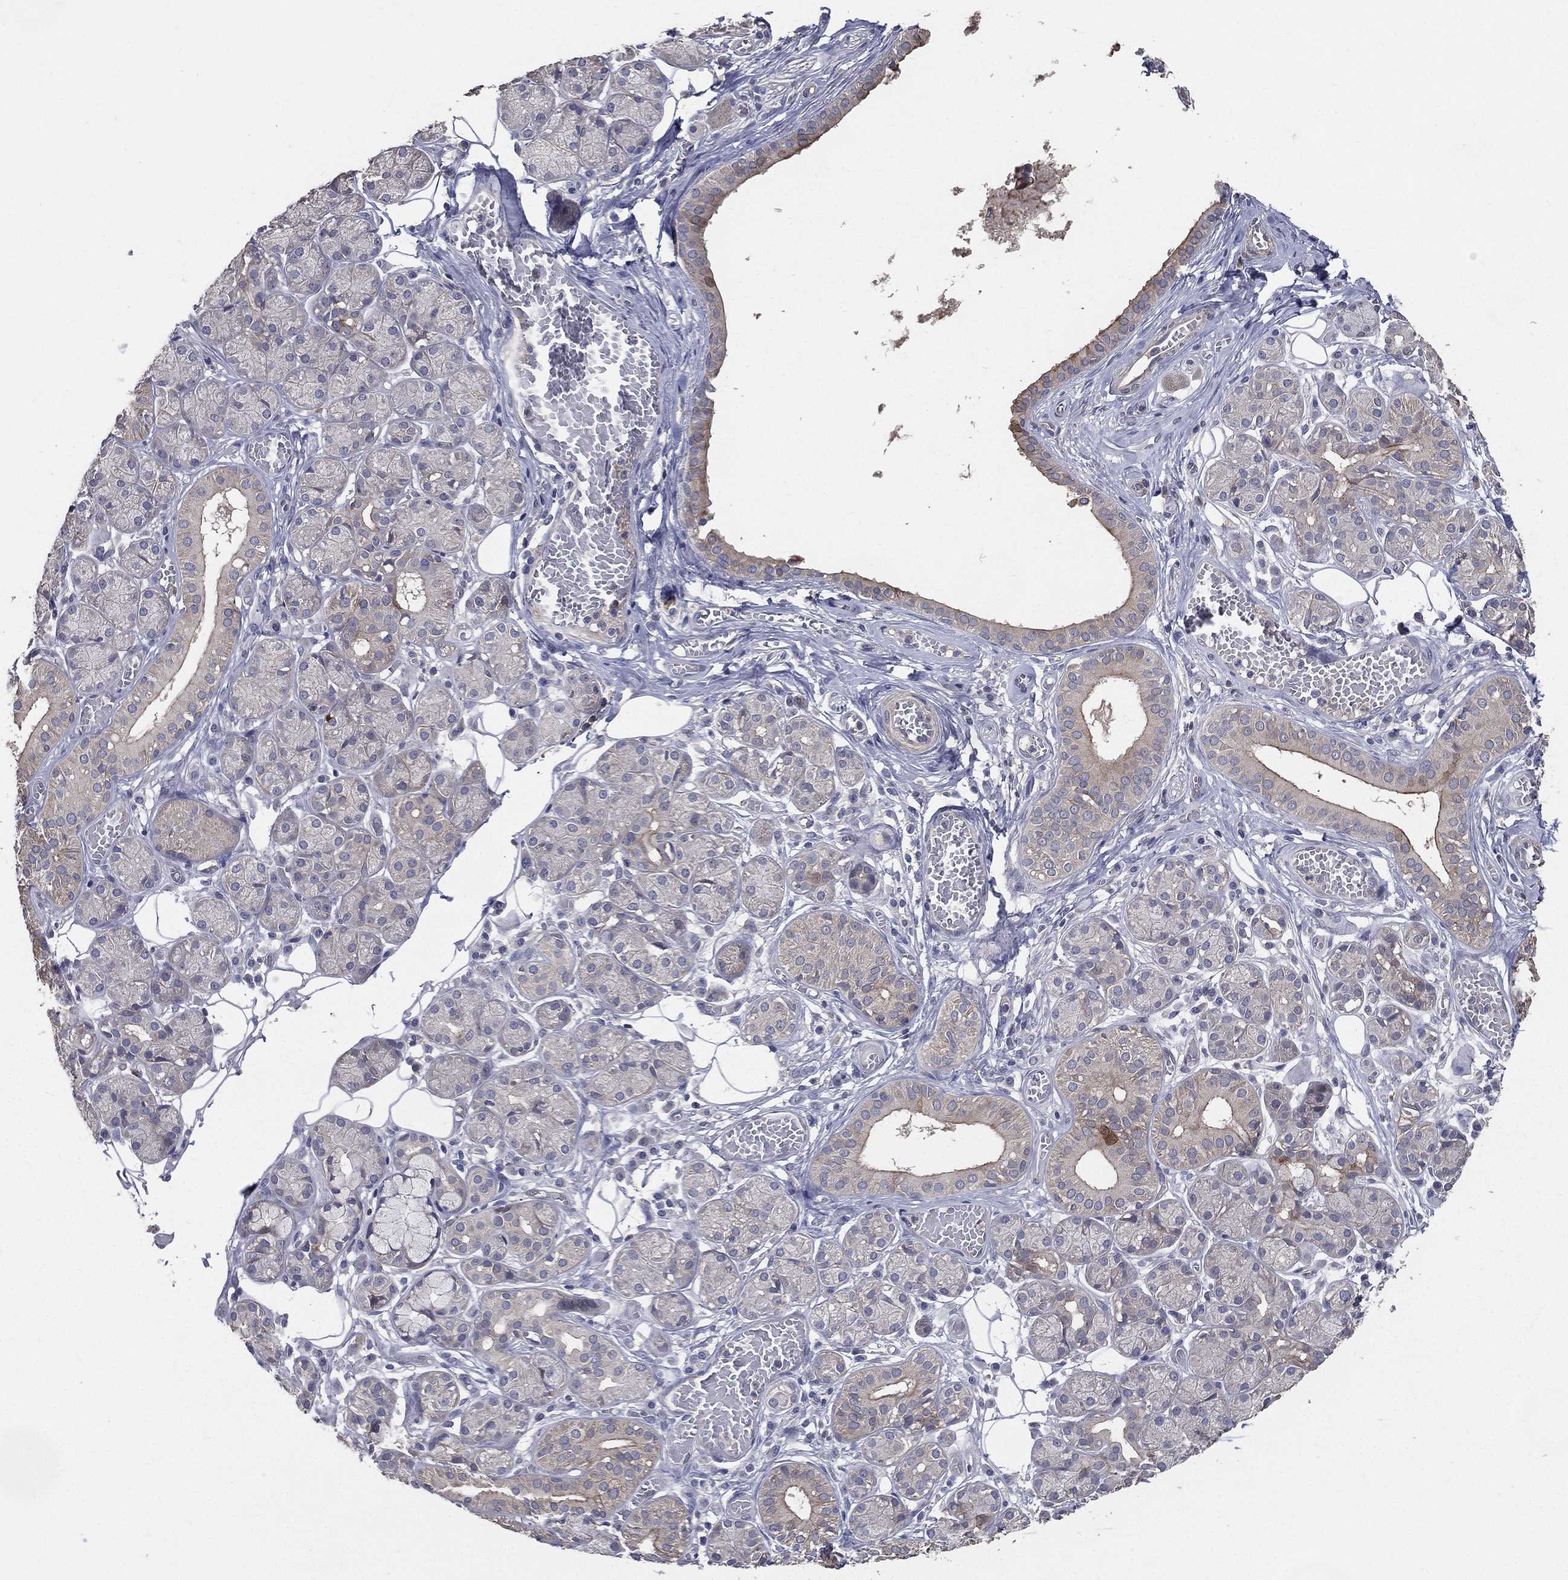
{"staining": {"intensity": "moderate", "quantity": "<25%", "location": "cytoplasmic/membranous"}, "tissue": "salivary gland", "cell_type": "Glandular cells", "image_type": "normal", "snomed": [{"axis": "morphology", "description": "Normal tissue, NOS"}, {"axis": "topography", "description": "Salivary gland"}, {"axis": "topography", "description": "Peripheral nerve tissue"}], "caption": "The immunohistochemical stain shows moderate cytoplasmic/membranous expression in glandular cells of benign salivary gland. (IHC, brightfield microscopy, high magnification).", "gene": "SERPINB2", "patient": {"sex": "male", "age": 71}}